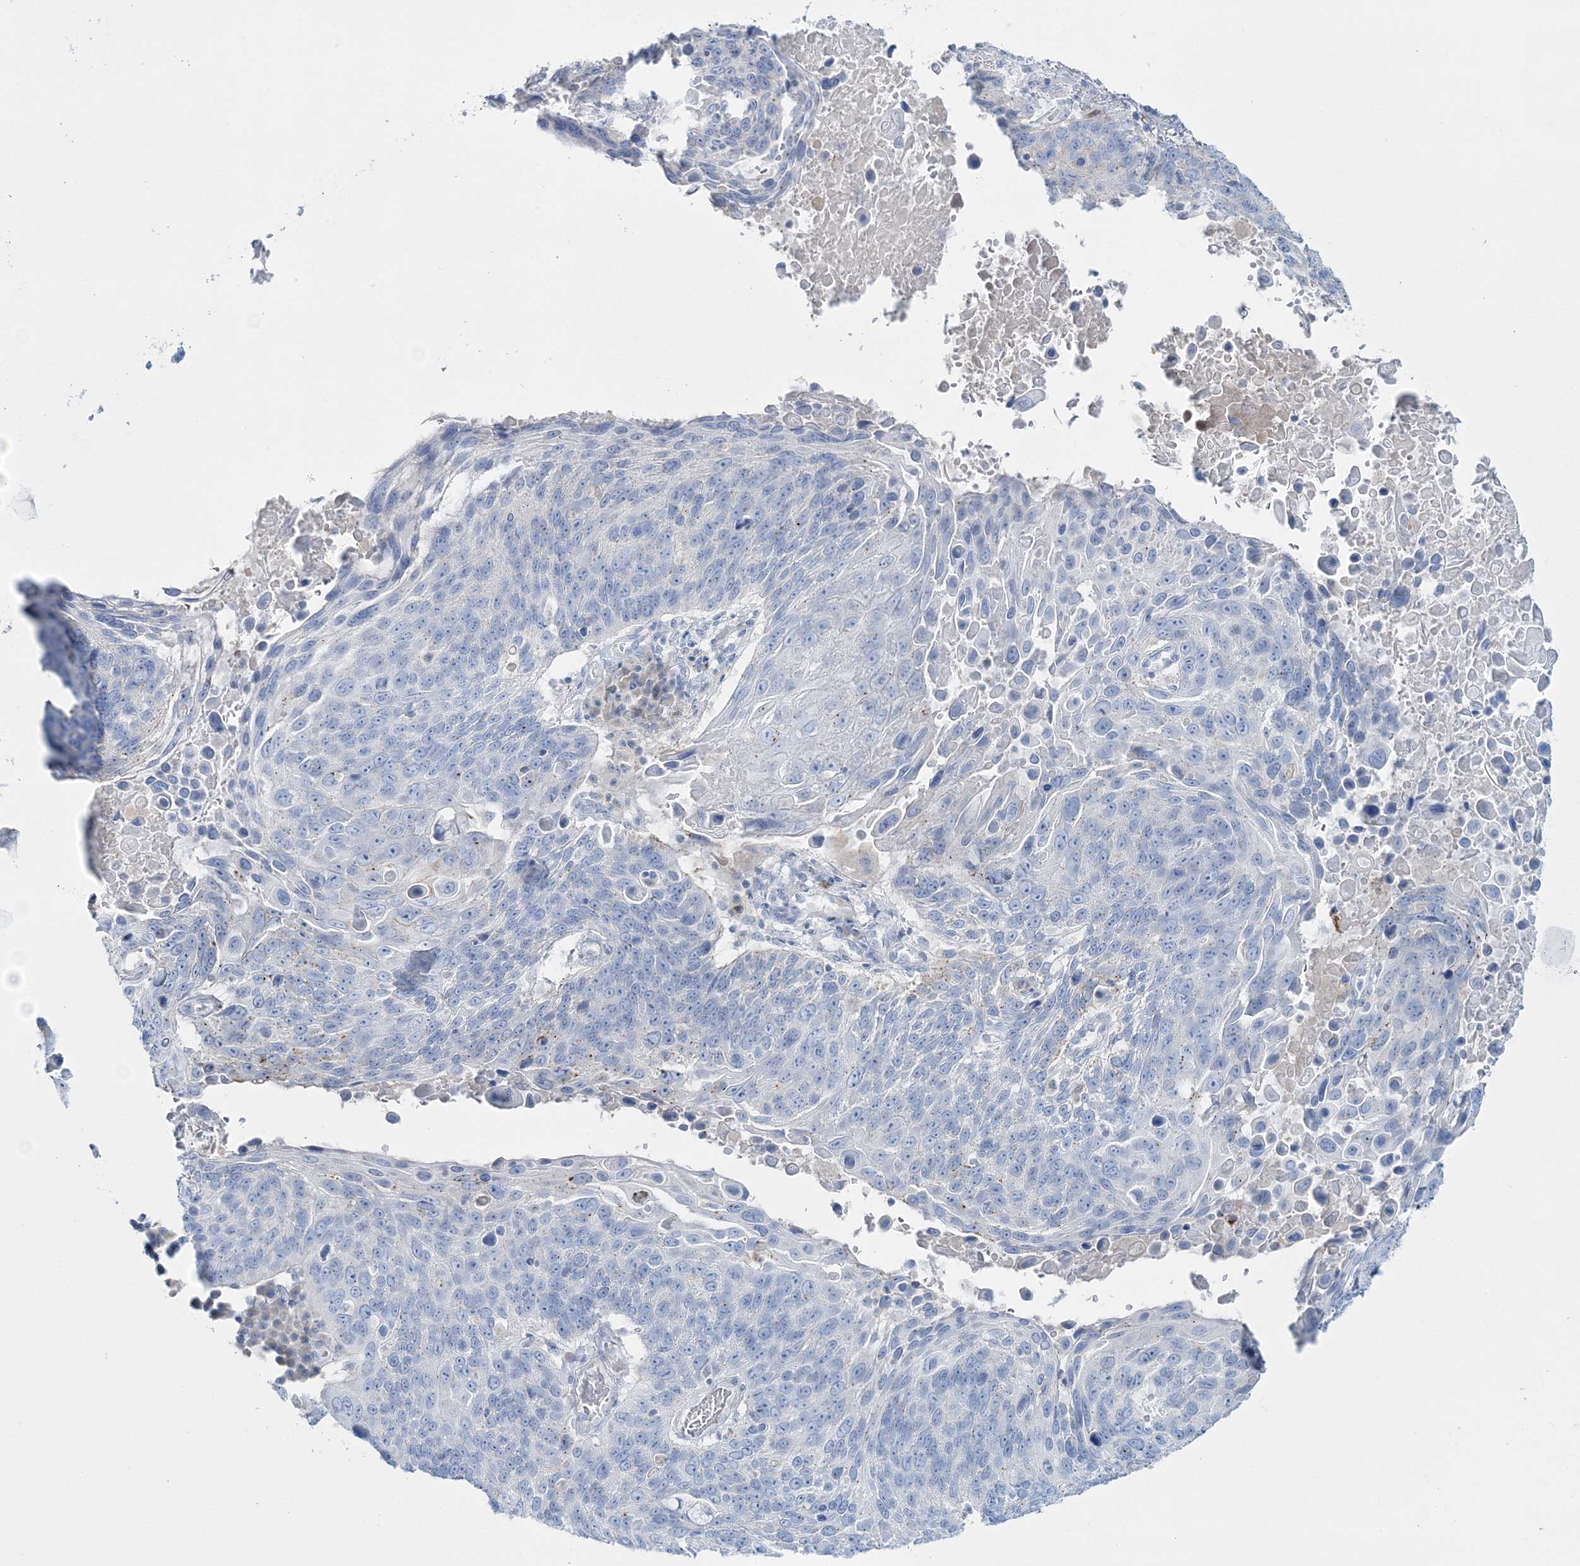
{"staining": {"intensity": "negative", "quantity": "none", "location": "none"}, "tissue": "lung cancer", "cell_type": "Tumor cells", "image_type": "cancer", "snomed": [{"axis": "morphology", "description": "Squamous cell carcinoma, NOS"}, {"axis": "topography", "description": "Lung"}], "caption": "Immunohistochemistry histopathology image of neoplastic tissue: human lung squamous cell carcinoma stained with DAB exhibits no significant protein expression in tumor cells. The staining is performed using DAB (3,3'-diaminobenzidine) brown chromogen with nuclei counter-stained in using hematoxylin.", "gene": "WDSUB1", "patient": {"sex": "male", "age": 66}}